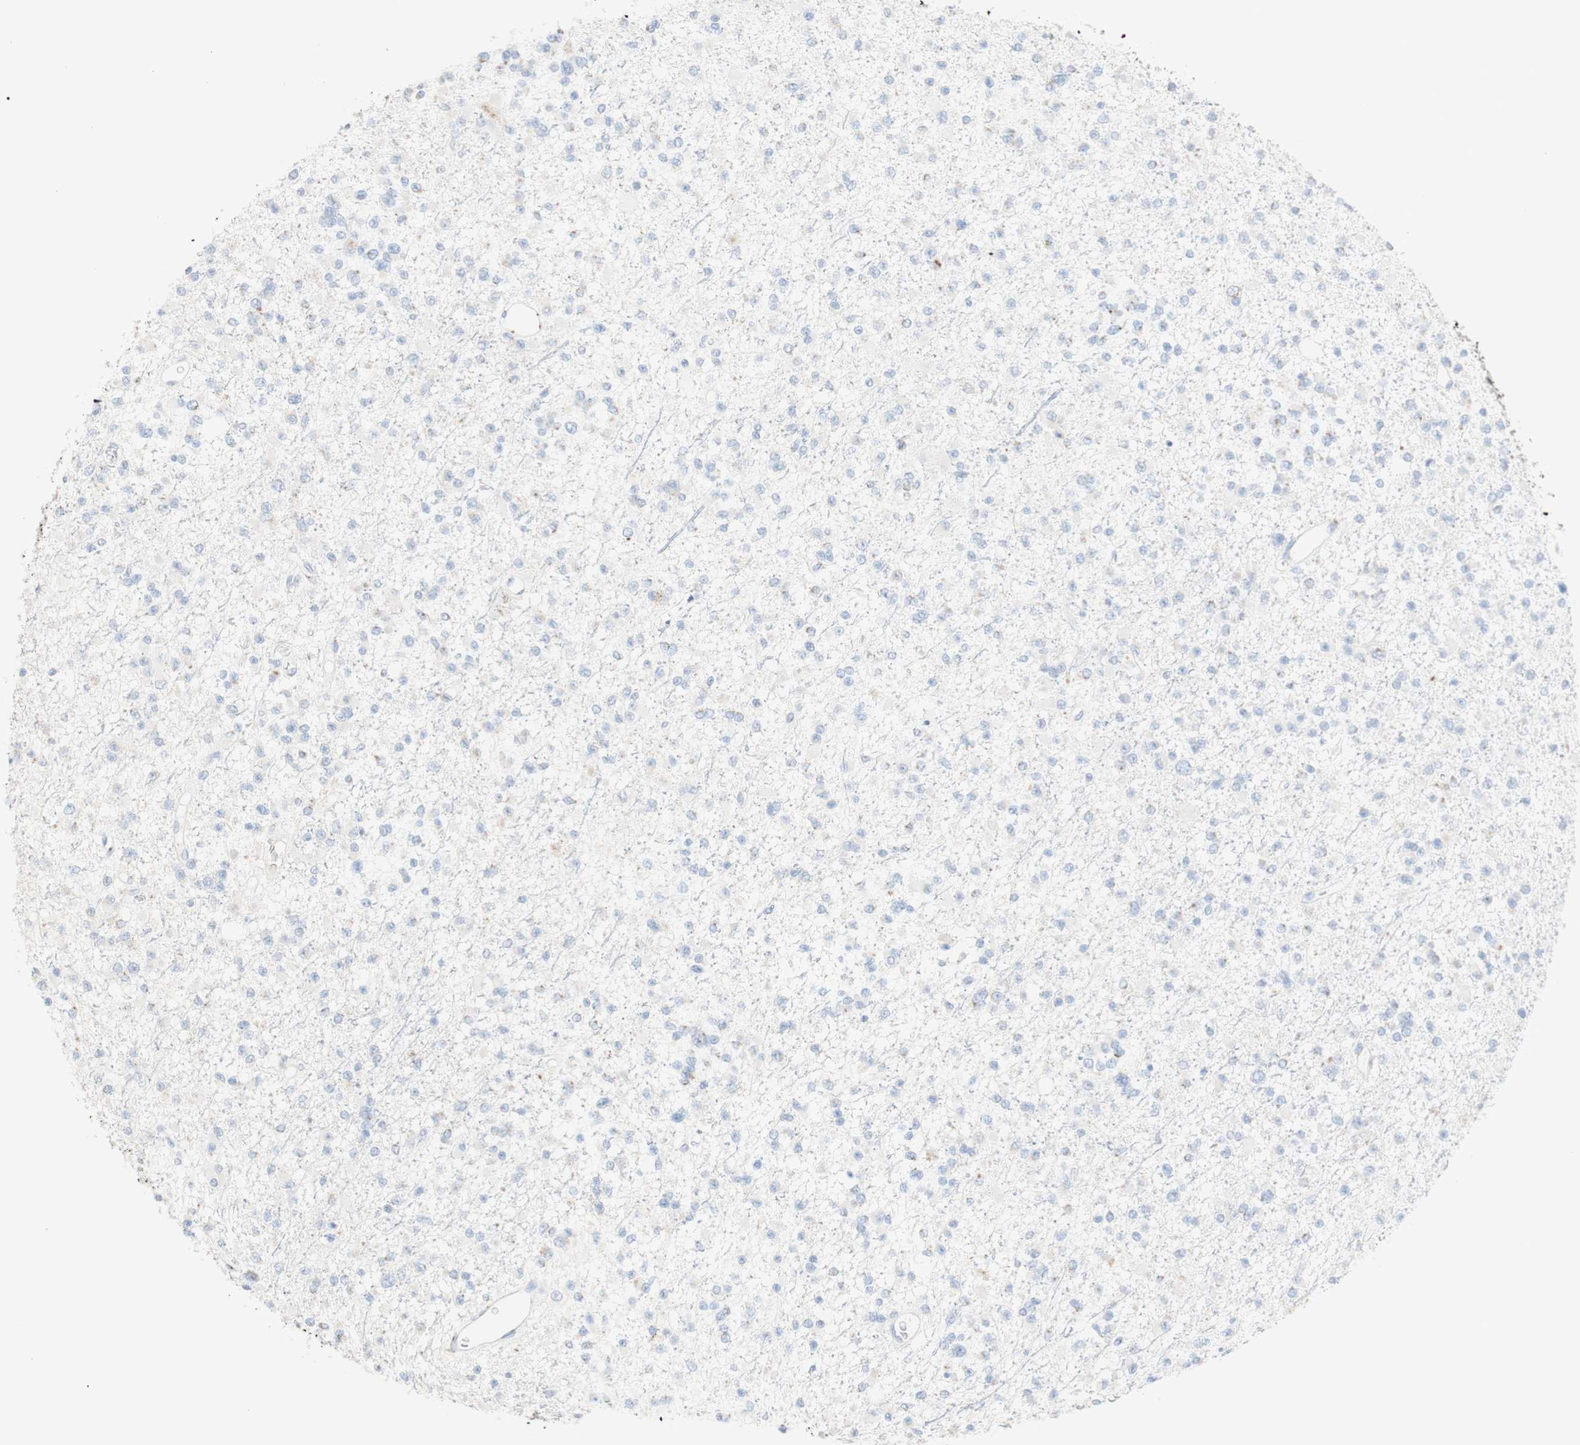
{"staining": {"intensity": "negative", "quantity": "none", "location": "none"}, "tissue": "glioma", "cell_type": "Tumor cells", "image_type": "cancer", "snomed": [{"axis": "morphology", "description": "Glioma, malignant, Low grade"}, {"axis": "topography", "description": "Brain"}], "caption": "Tumor cells are negative for brown protein staining in glioma. Nuclei are stained in blue.", "gene": "MANEA", "patient": {"sex": "female", "age": 22}}